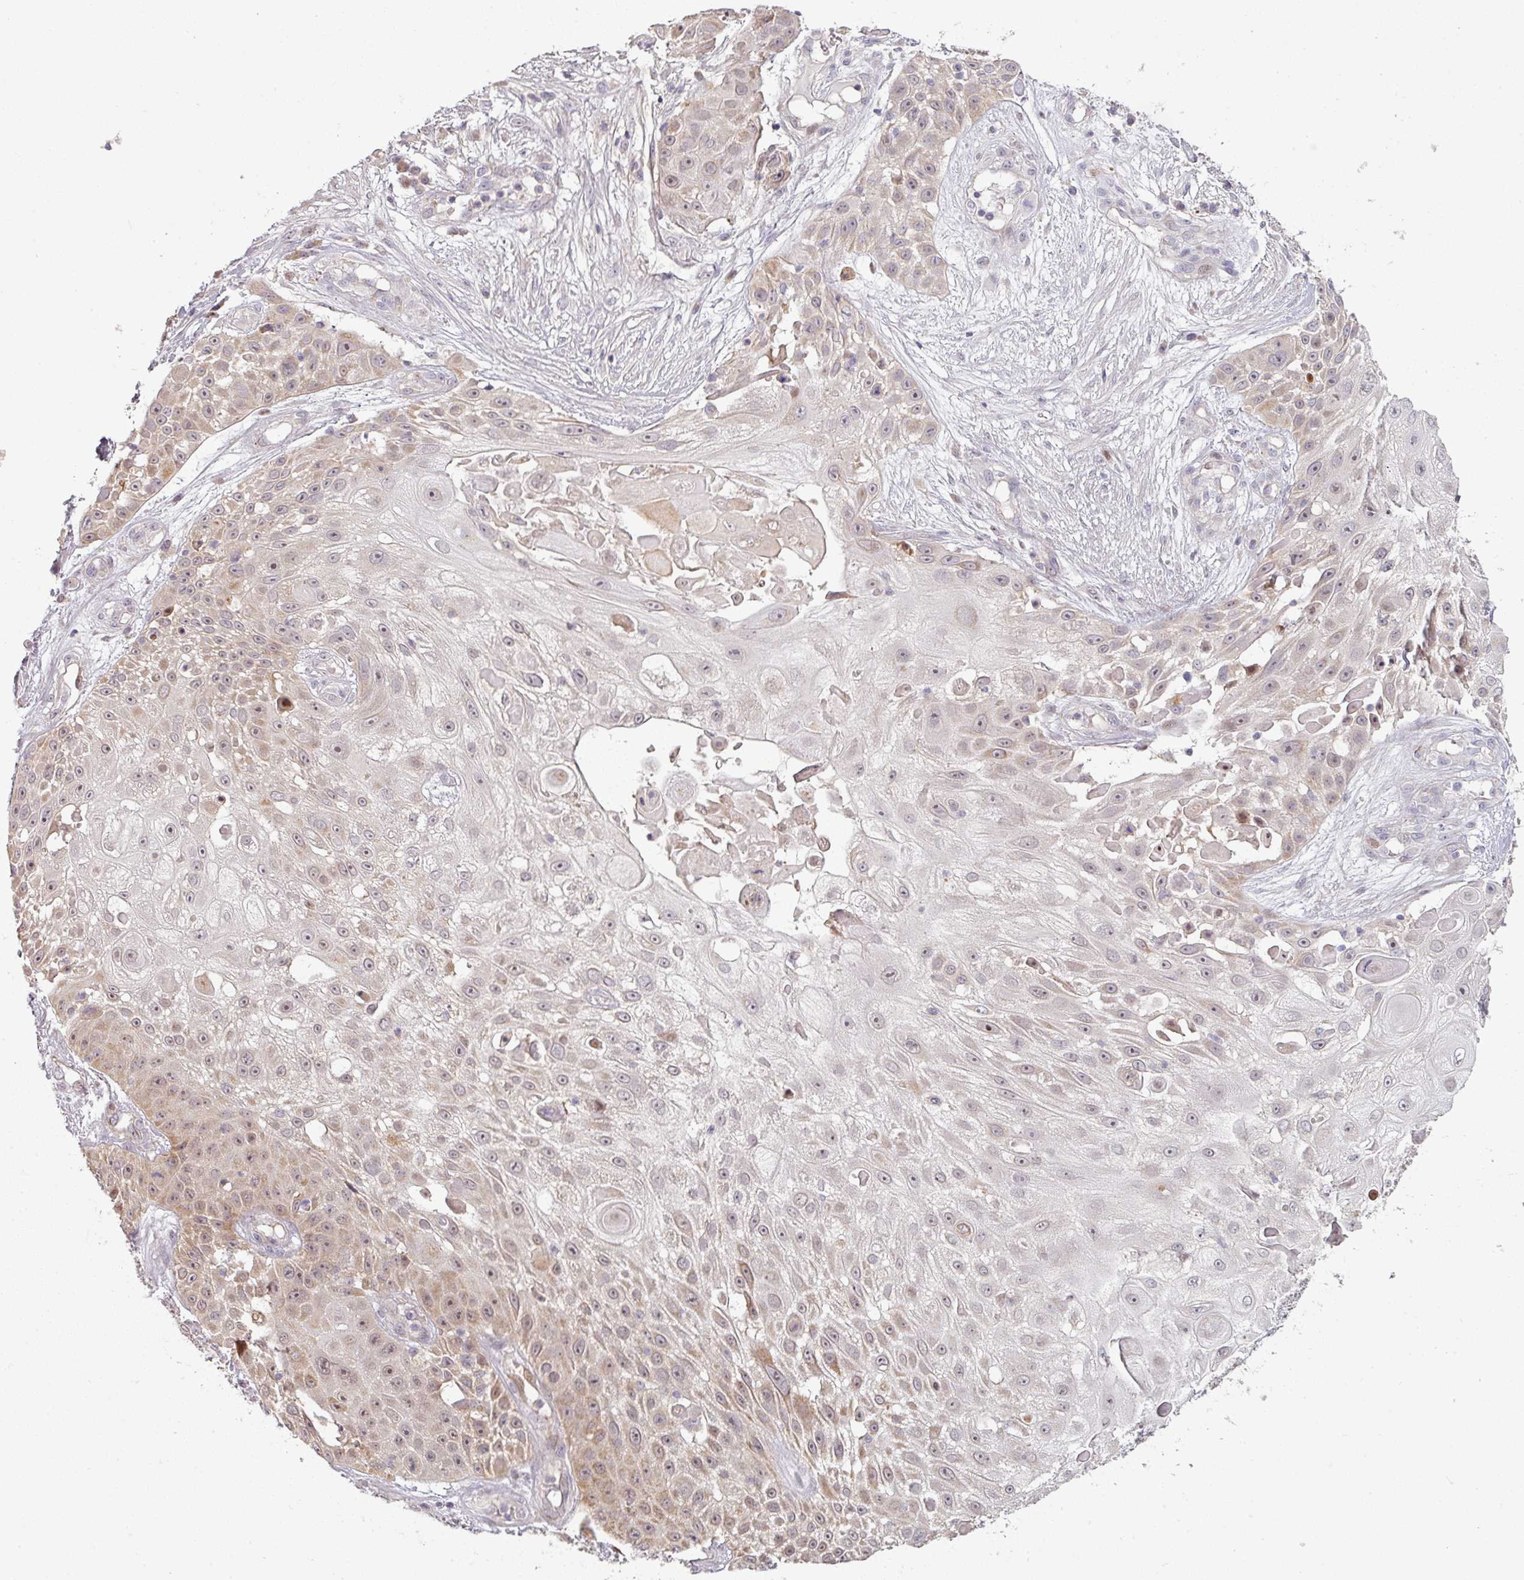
{"staining": {"intensity": "weak", "quantity": ">75%", "location": "cytoplasmic/membranous,nuclear"}, "tissue": "skin cancer", "cell_type": "Tumor cells", "image_type": "cancer", "snomed": [{"axis": "morphology", "description": "Squamous cell carcinoma, NOS"}, {"axis": "topography", "description": "Skin"}], "caption": "Tumor cells exhibit low levels of weak cytoplasmic/membranous and nuclear expression in approximately >75% of cells in skin cancer (squamous cell carcinoma). The staining was performed using DAB, with brown indicating positive protein expression. Nuclei are stained blue with hematoxylin.", "gene": "C2orf16", "patient": {"sex": "female", "age": 86}}